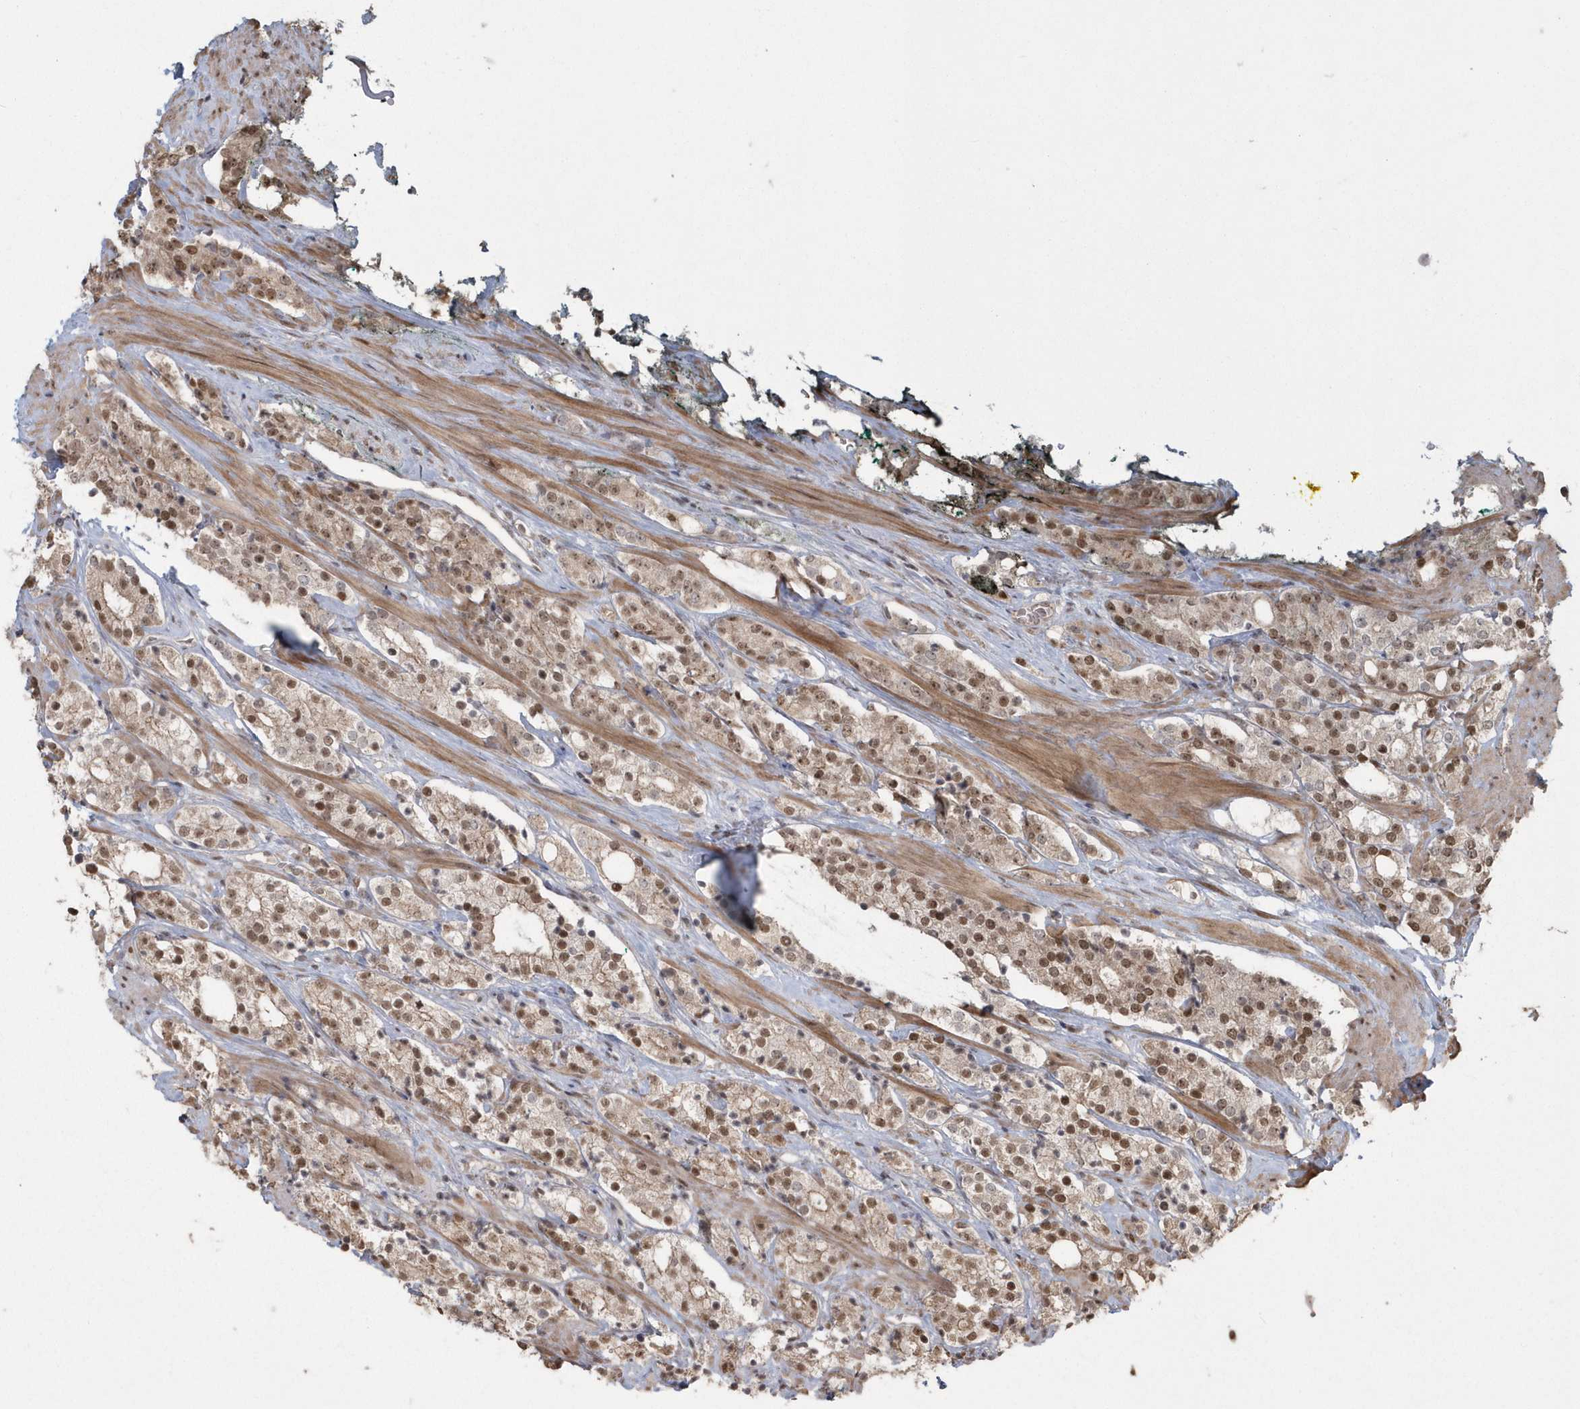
{"staining": {"intensity": "moderate", "quantity": ">75%", "location": "nuclear"}, "tissue": "prostate cancer", "cell_type": "Tumor cells", "image_type": "cancer", "snomed": [{"axis": "morphology", "description": "Adenocarcinoma, High grade"}, {"axis": "topography", "description": "Prostate"}], "caption": "Immunohistochemical staining of prostate adenocarcinoma (high-grade) demonstrates medium levels of moderate nuclear protein positivity in about >75% of tumor cells.", "gene": "EPB41L4A", "patient": {"sex": "male", "age": 71}}